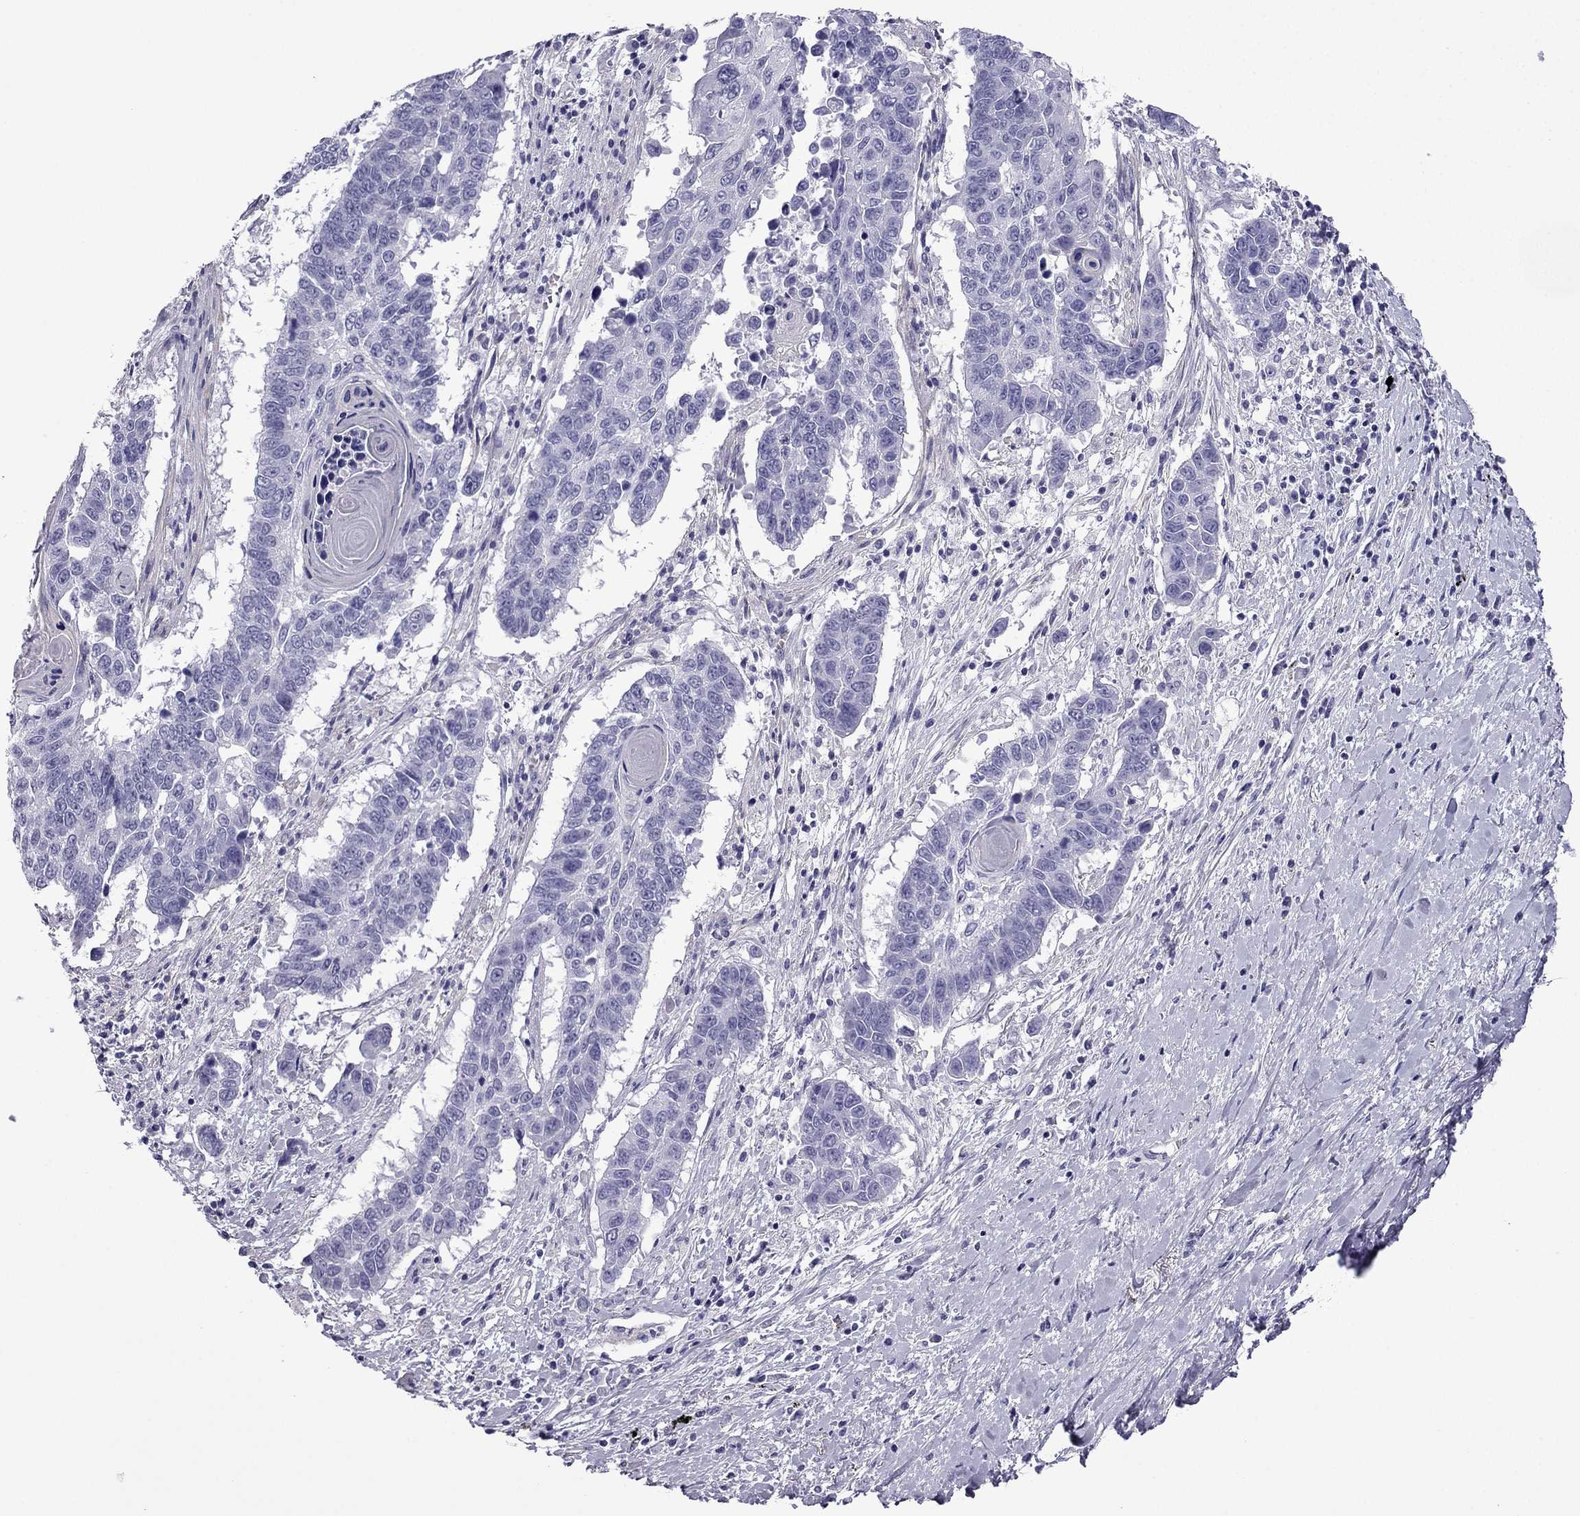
{"staining": {"intensity": "negative", "quantity": "none", "location": "none"}, "tissue": "lung cancer", "cell_type": "Tumor cells", "image_type": "cancer", "snomed": [{"axis": "morphology", "description": "Squamous cell carcinoma, NOS"}, {"axis": "topography", "description": "Lung"}], "caption": "The photomicrograph reveals no staining of tumor cells in squamous cell carcinoma (lung). (DAB IHC with hematoxylin counter stain).", "gene": "GJA8", "patient": {"sex": "male", "age": 73}}